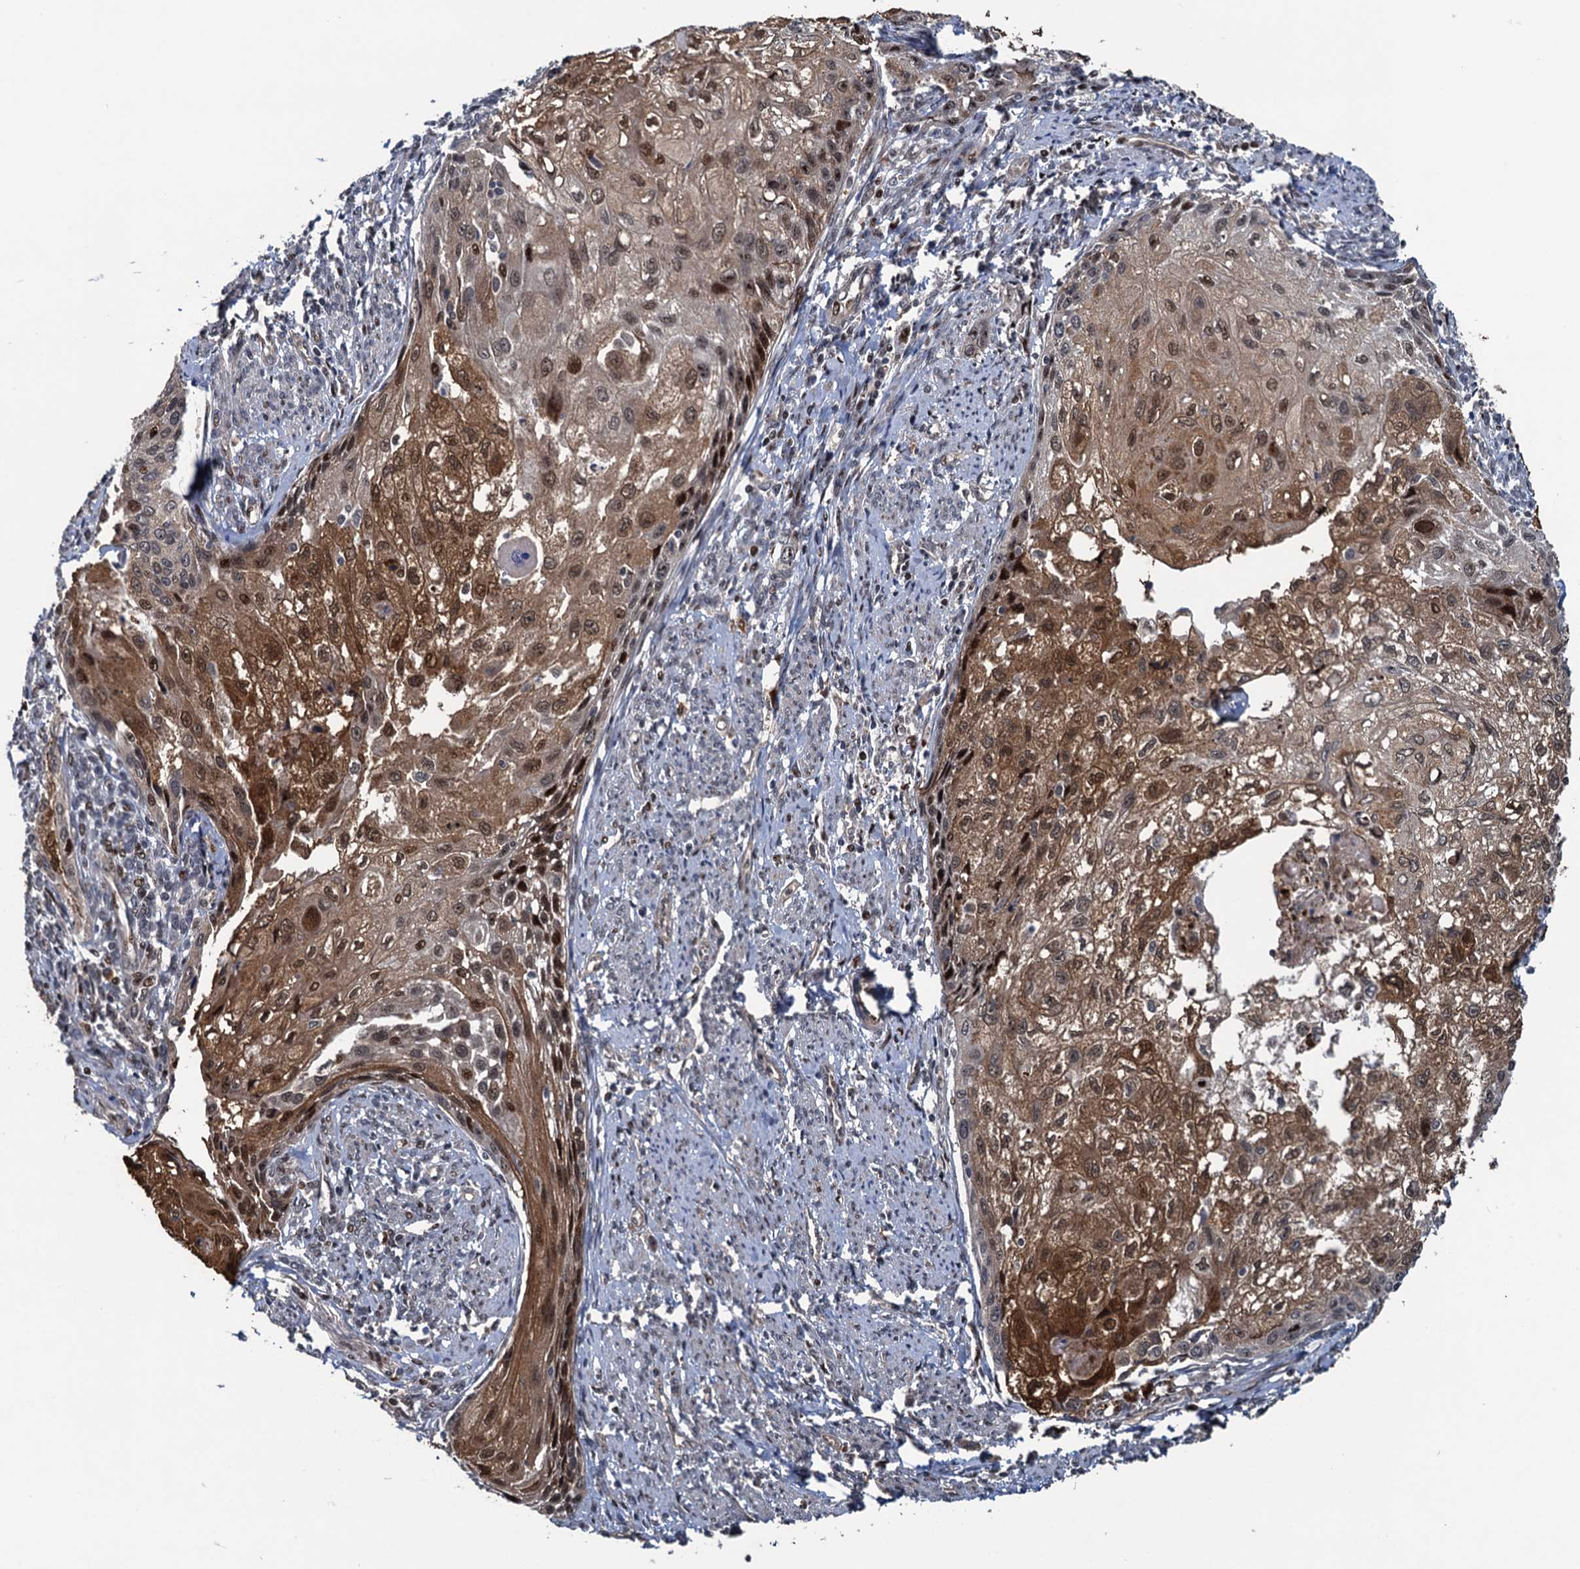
{"staining": {"intensity": "moderate", "quantity": ">75%", "location": "cytoplasmic/membranous,nuclear"}, "tissue": "cervical cancer", "cell_type": "Tumor cells", "image_type": "cancer", "snomed": [{"axis": "morphology", "description": "Squamous cell carcinoma, NOS"}, {"axis": "topography", "description": "Cervix"}], "caption": "Squamous cell carcinoma (cervical) stained with a protein marker displays moderate staining in tumor cells.", "gene": "ATOSA", "patient": {"sex": "female", "age": 67}}